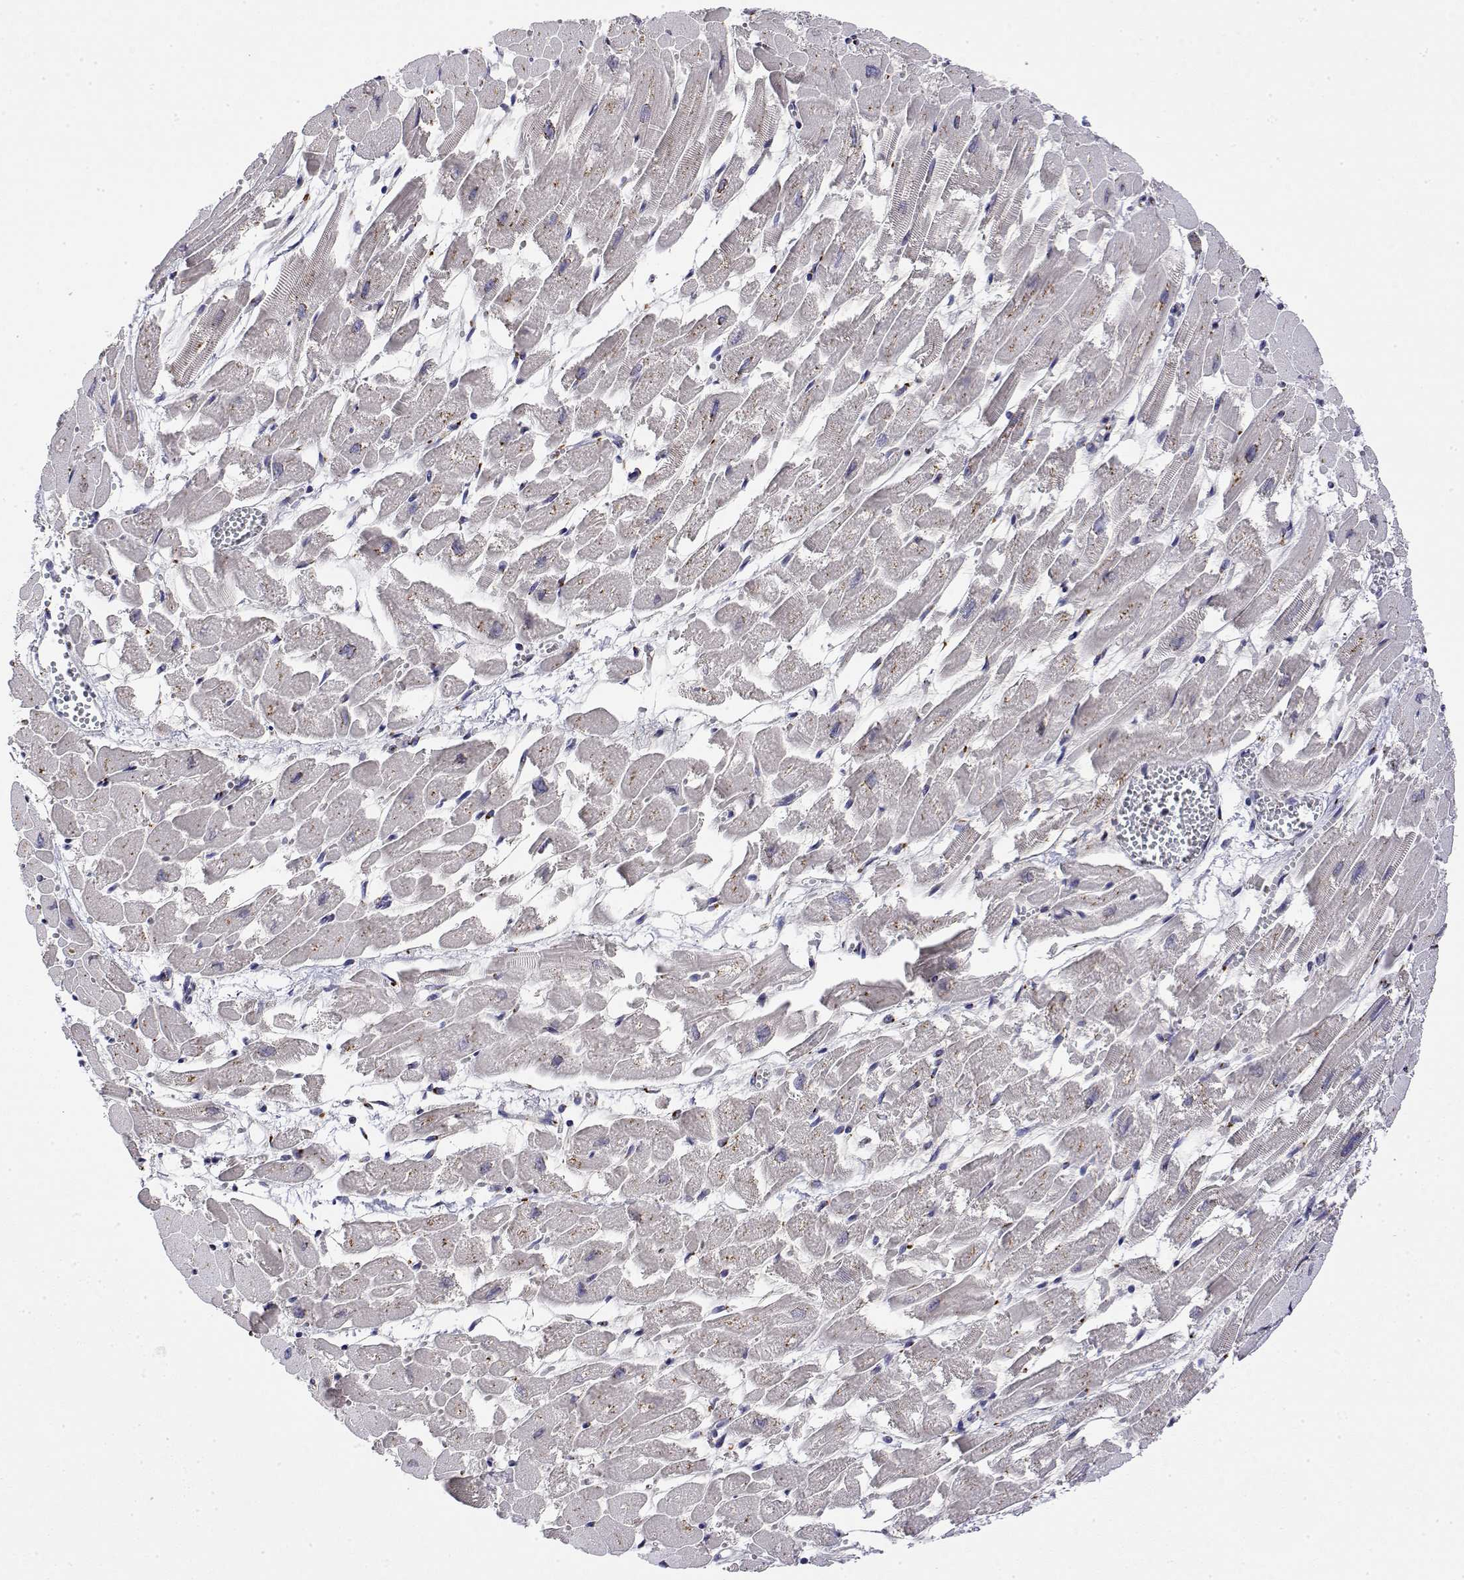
{"staining": {"intensity": "moderate", "quantity": "25%-75%", "location": "cytoplasmic/membranous"}, "tissue": "heart muscle", "cell_type": "Cardiomyocytes", "image_type": "normal", "snomed": [{"axis": "morphology", "description": "Normal tissue, NOS"}, {"axis": "topography", "description": "Heart"}], "caption": "A medium amount of moderate cytoplasmic/membranous positivity is seen in about 25%-75% of cardiomyocytes in benign heart muscle.", "gene": "YIPF3", "patient": {"sex": "female", "age": 52}}